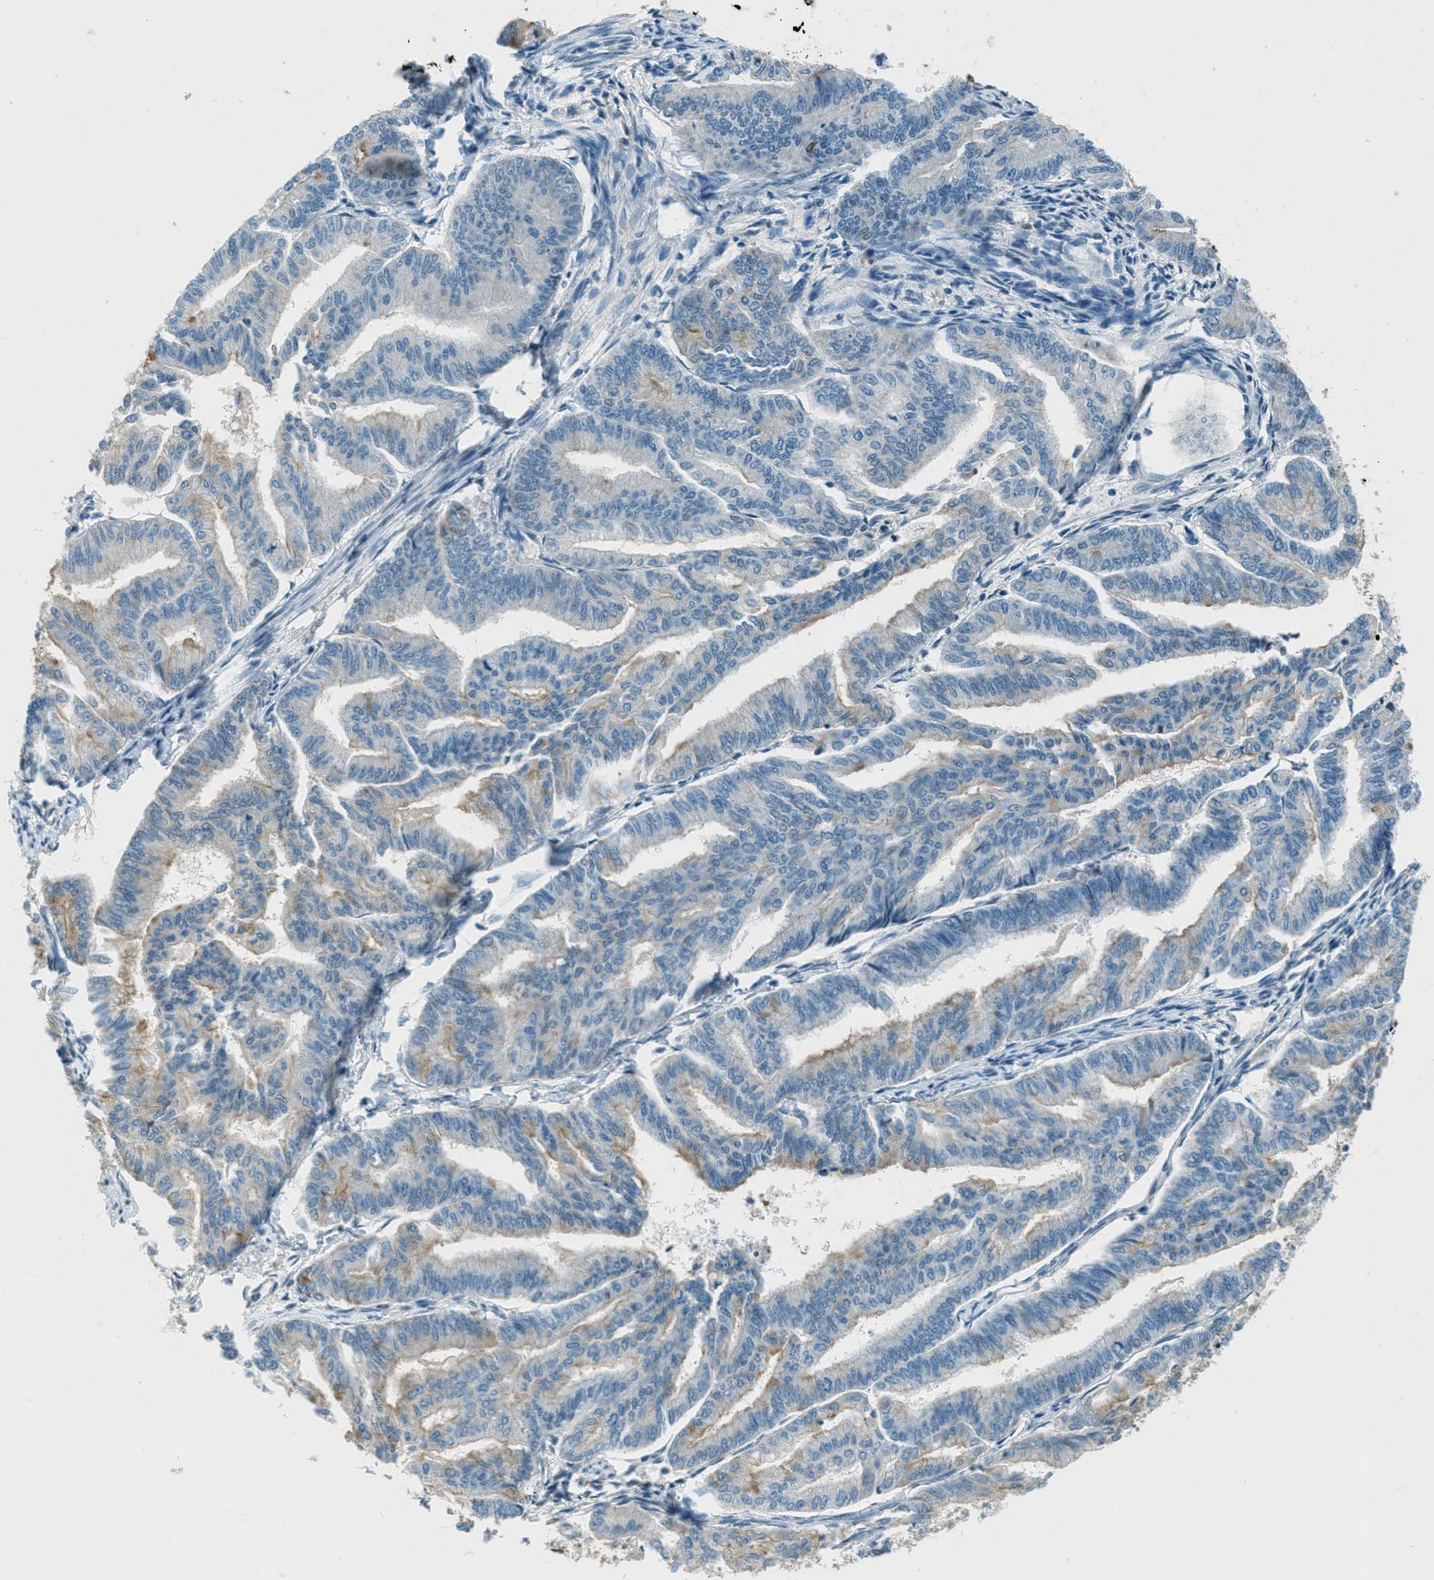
{"staining": {"intensity": "weak", "quantity": "<25%", "location": "cytoplasmic/membranous"}, "tissue": "endometrial cancer", "cell_type": "Tumor cells", "image_type": "cancer", "snomed": [{"axis": "morphology", "description": "Adenocarcinoma, NOS"}, {"axis": "topography", "description": "Endometrium"}], "caption": "Immunohistochemistry micrograph of neoplastic tissue: adenocarcinoma (endometrial) stained with DAB (3,3'-diaminobenzidine) exhibits no significant protein staining in tumor cells.", "gene": "MSLN", "patient": {"sex": "female", "age": 79}}